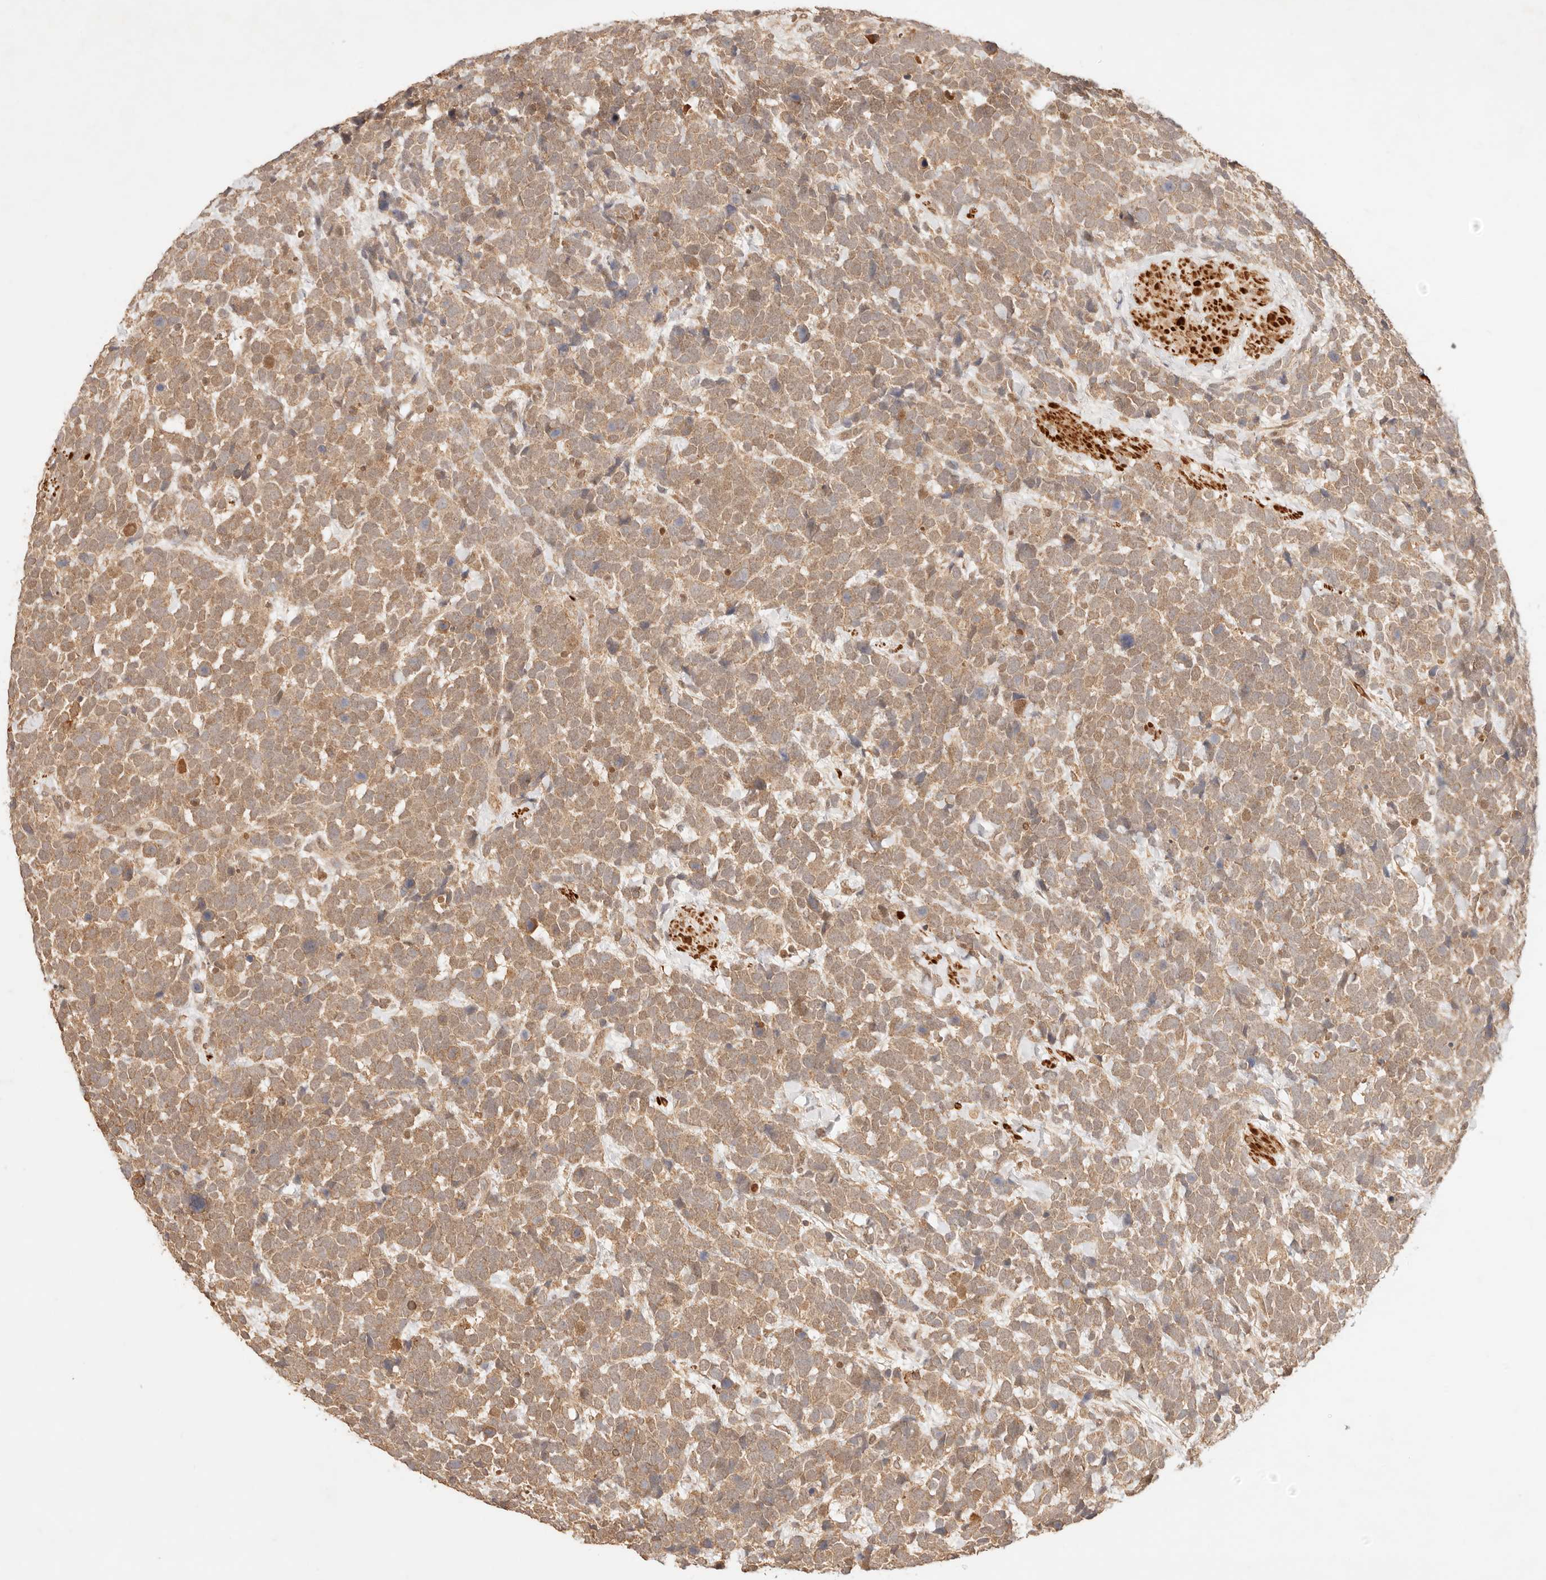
{"staining": {"intensity": "moderate", "quantity": ">75%", "location": "cytoplasmic/membranous"}, "tissue": "urothelial cancer", "cell_type": "Tumor cells", "image_type": "cancer", "snomed": [{"axis": "morphology", "description": "Urothelial carcinoma, High grade"}, {"axis": "topography", "description": "Urinary bladder"}], "caption": "Urothelial cancer stained with immunohistochemistry reveals moderate cytoplasmic/membranous staining in approximately >75% of tumor cells.", "gene": "TRIM11", "patient": {"sex": "female", "age": 82}}